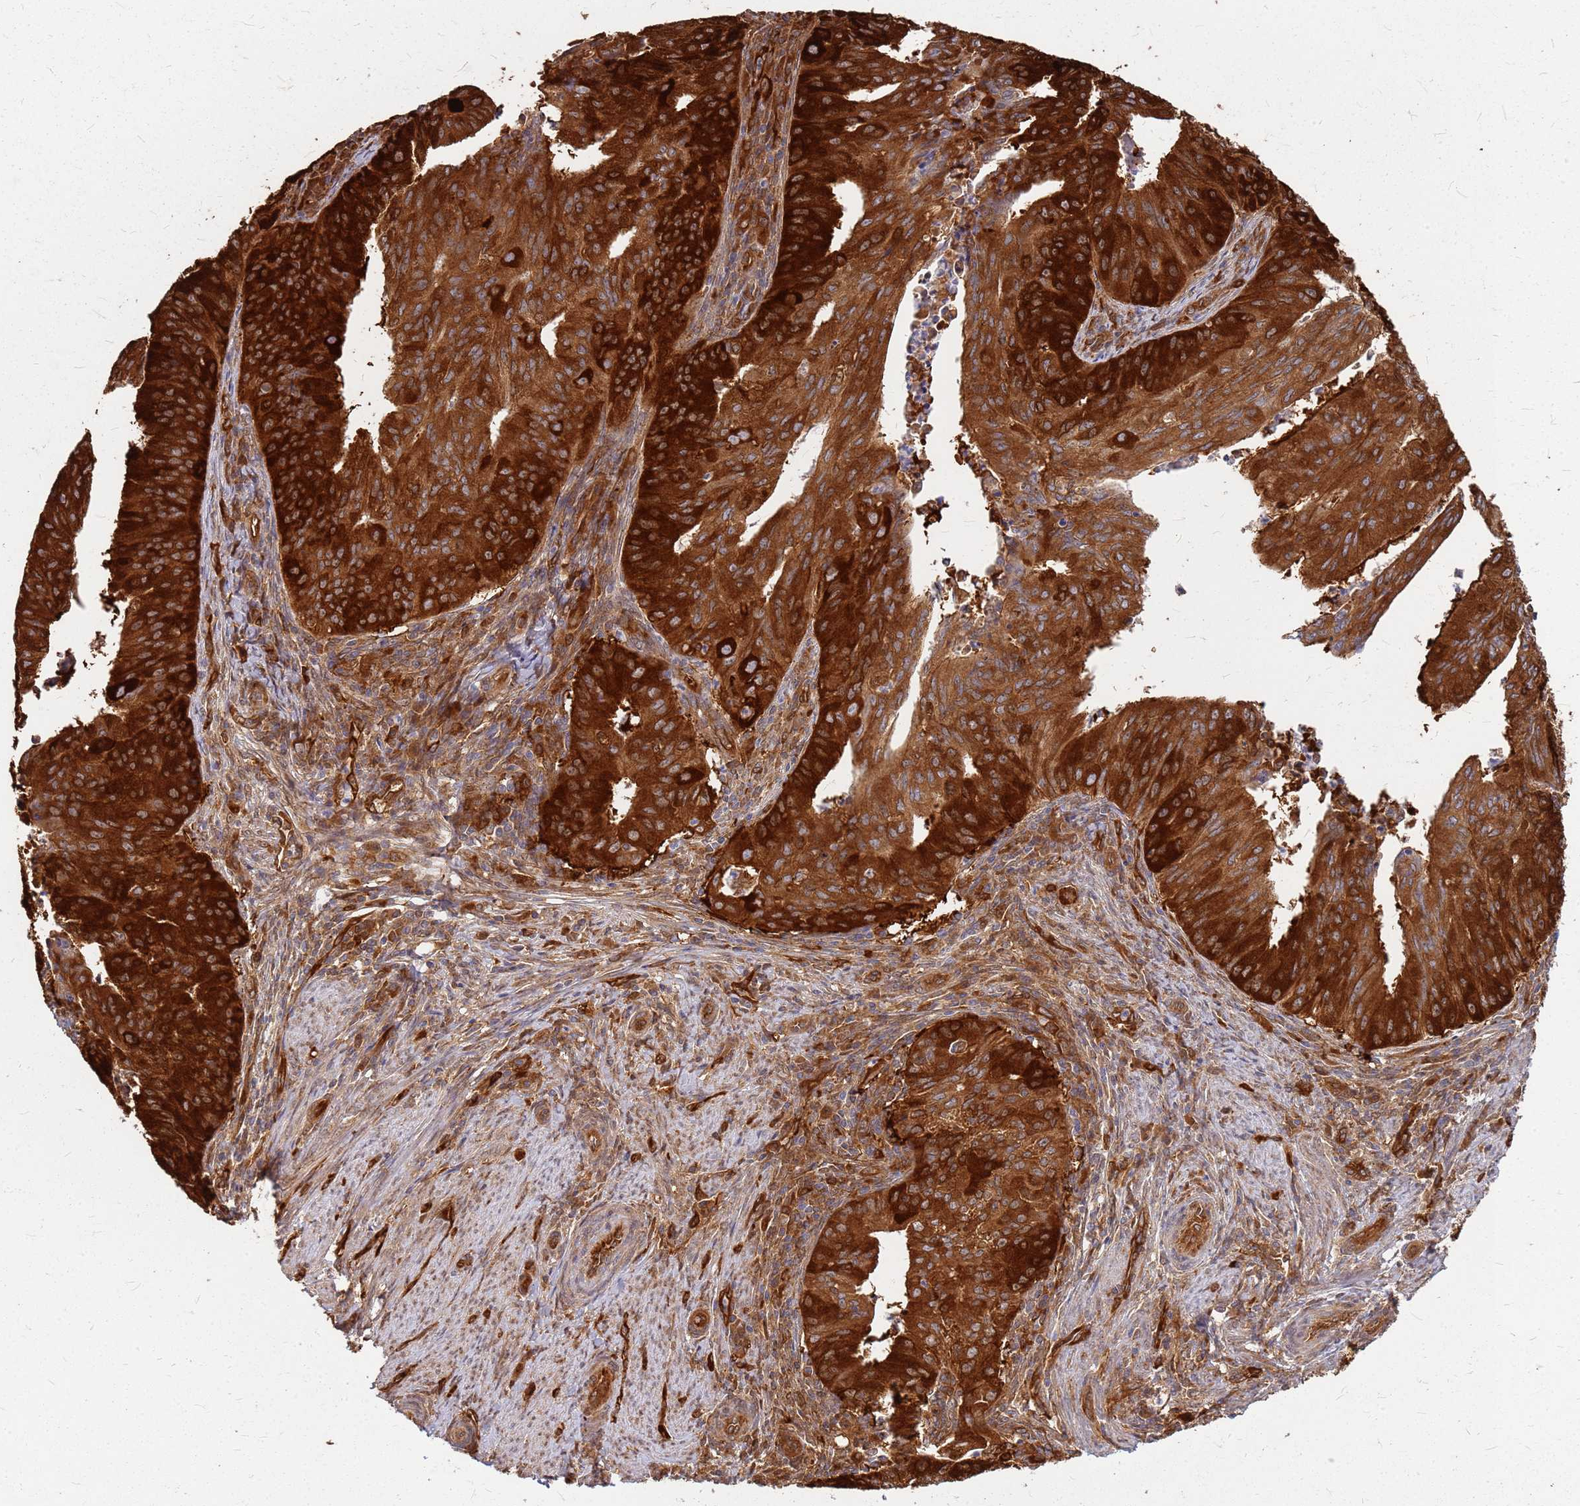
{"staining": {"intensity": "strong", "quantity": ">75%", "location": "cytoplasmic/membranous"}, "tissue": "endometrial cancer", "cell_type": "Tumor cells", "image_type": "cancer", "snomed": [{"axis": "morphology", "description": "Adenocarcinoma, NOS"}, {"axis": "topography", "description": "Endometrium"}], "caption": "Endometrial cancer was stained to show a protein in brown. There is high levels of strong cytoplasmic/membranous staining in about >75% of tumor cells.", "gene": "HDX", "patient": {"sex": "female", "age": 50}}